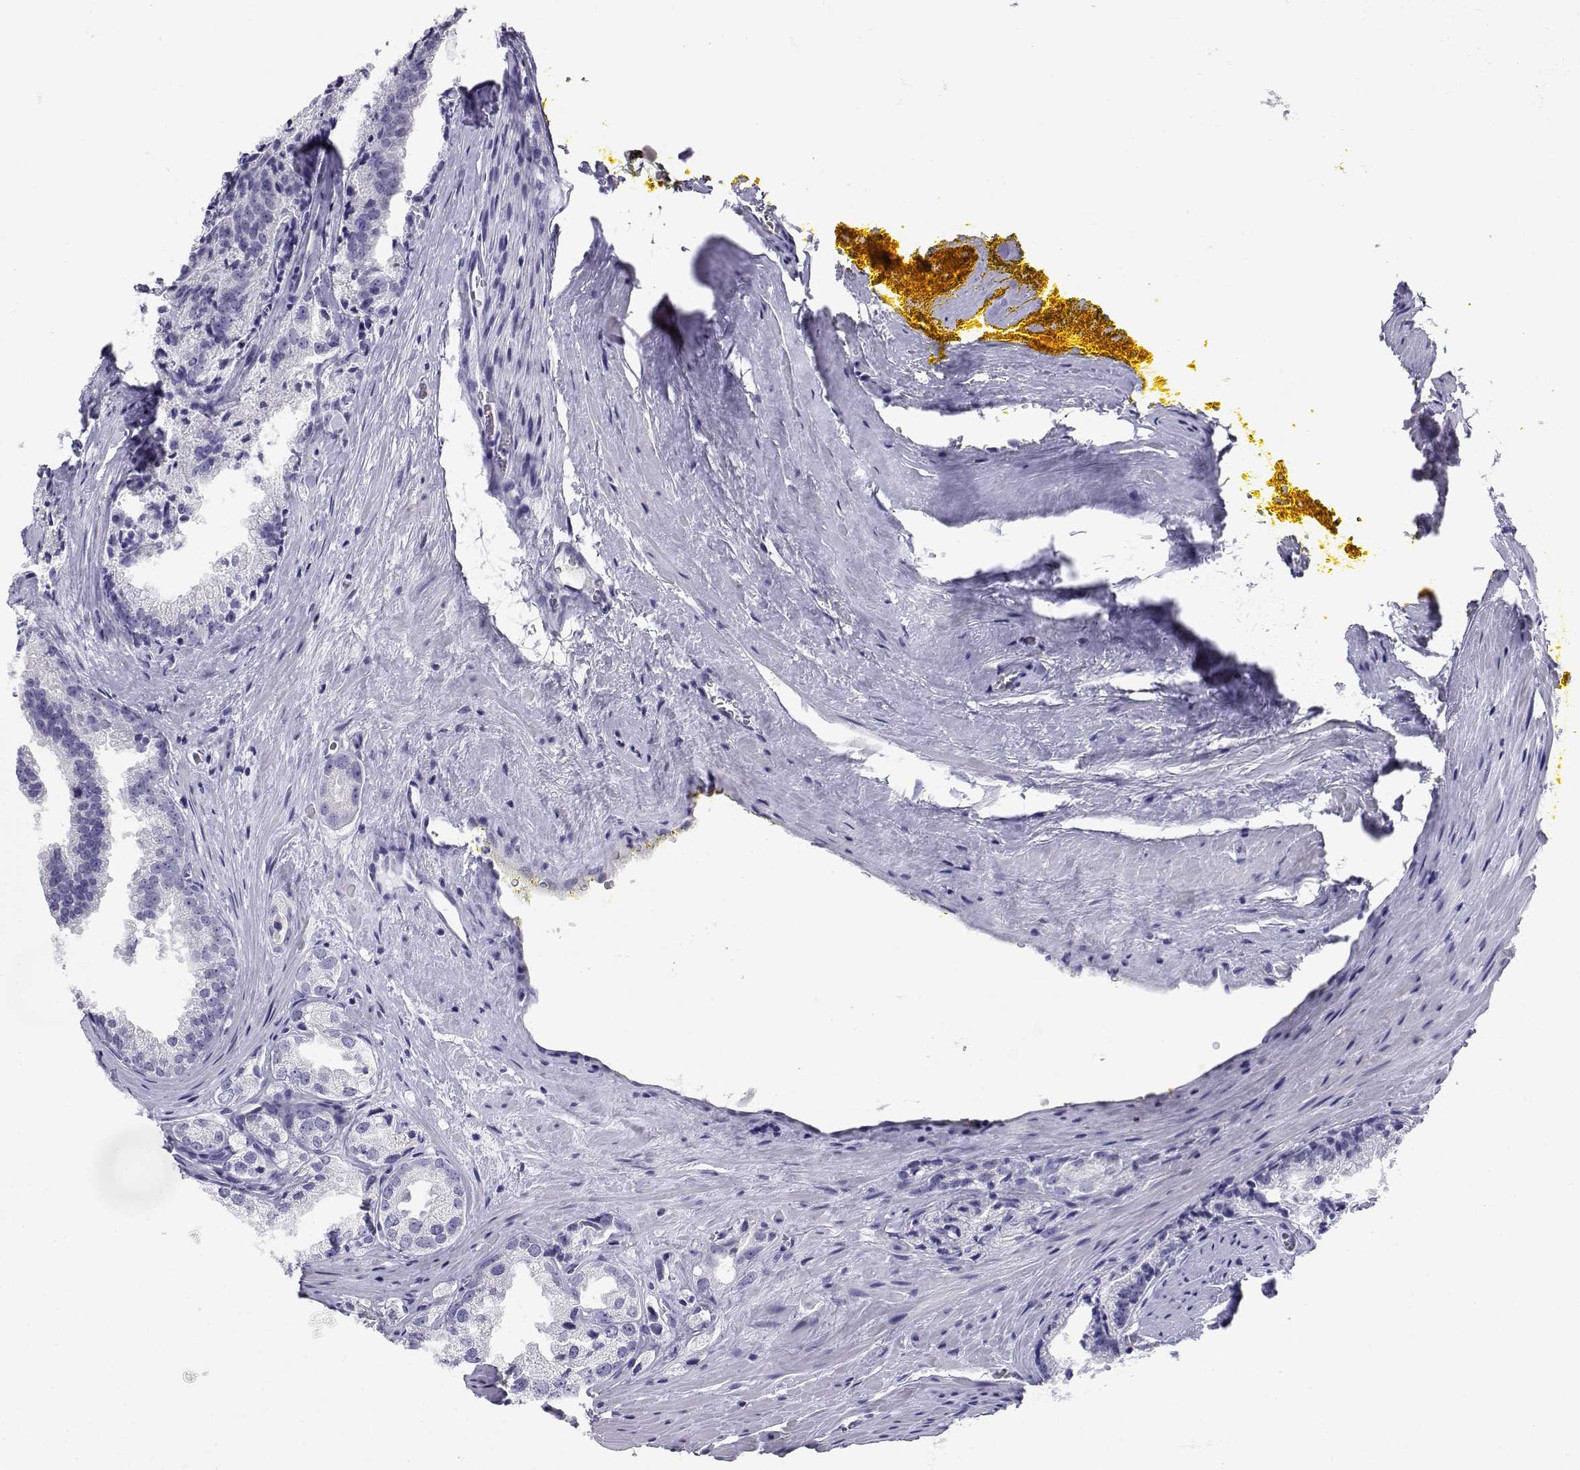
{"staining": {"intensity": "negative", "quantity": "none", "location": "none"}, "tissue": "prostate cancer", "cell_type": "Tumor cells", "image_type": "cancer", "snomed": [{"axis": "morphology", "description": "Adenocarcinoma, NOS"}, {"axis": "morphology", "description": "Adenocarcinoma, High grade"}, {"axis": "topography", "description": "Prostate"}], "caption": "Immunohistochemistry photomicrograph of neoplastic tissue: high-grade adenocarcinoma (prostate) stained with DAB exhibits no significant protein expression in tumor cells. (DAB immunohistochemistry (IHC) visualized using brightfield microscopy, high magnification).", "gene": "SLC6A3", "patient": {"sex": "male", "age": 70}}